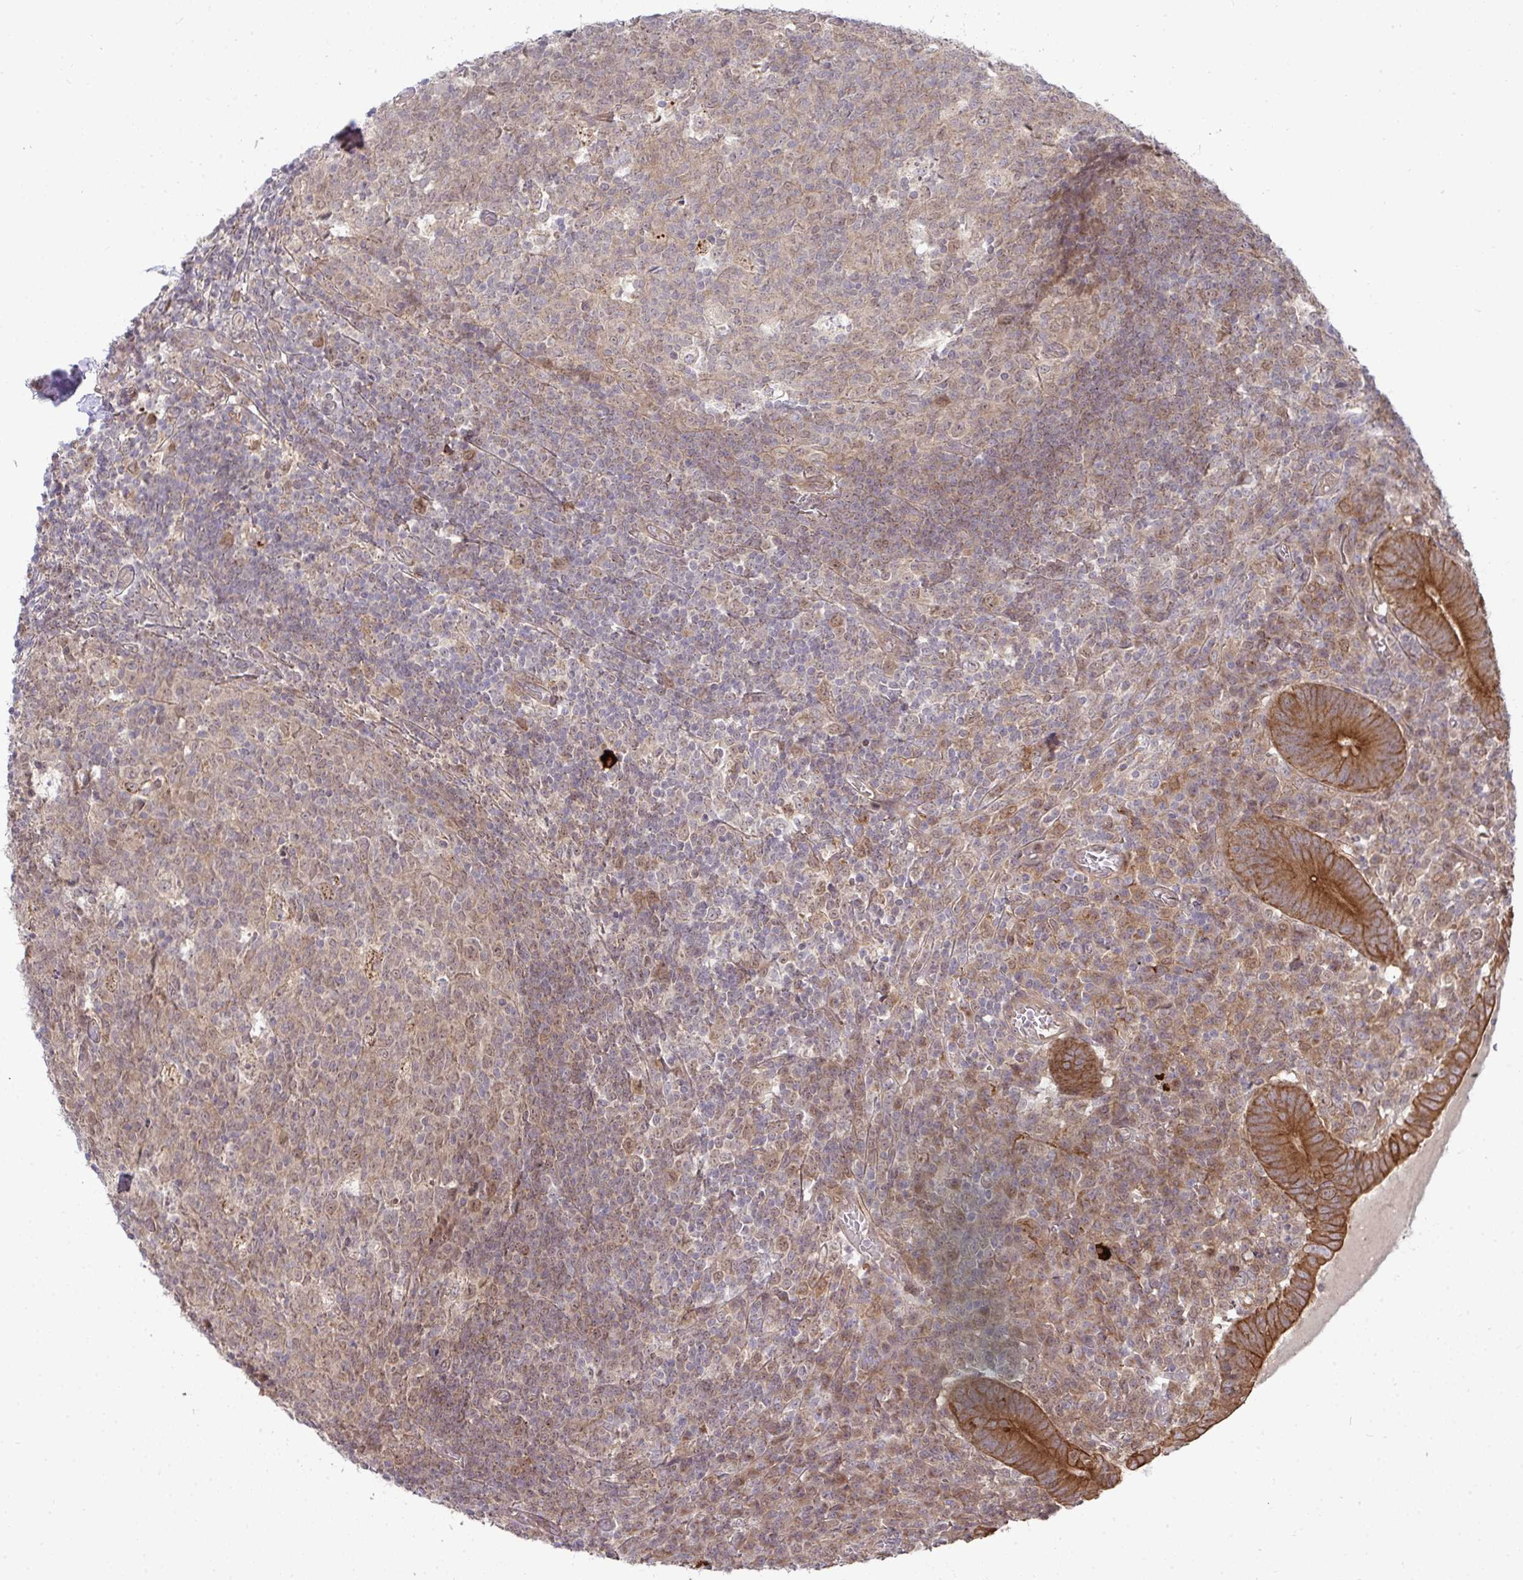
{"staining": {"intensity": "strong", "quantity": ">75%", "location": "cytoplasmic/membranous"}, "tissue": "appendix", "cell_type": "Glandular cells", "image_type": "normal", "snomed": [{"axis": "morphology", "description": "Normal tissue, NOS"}, {"axis": "topography", "description": "Appendix"}], "caption": "Appendix stained for a protein (brown) shows strong cytoplasmic/membranous positive staining in about >75% of glandular cells.", "gene": "TRIM44", "patient": {"sex": "male", "age": 18}}